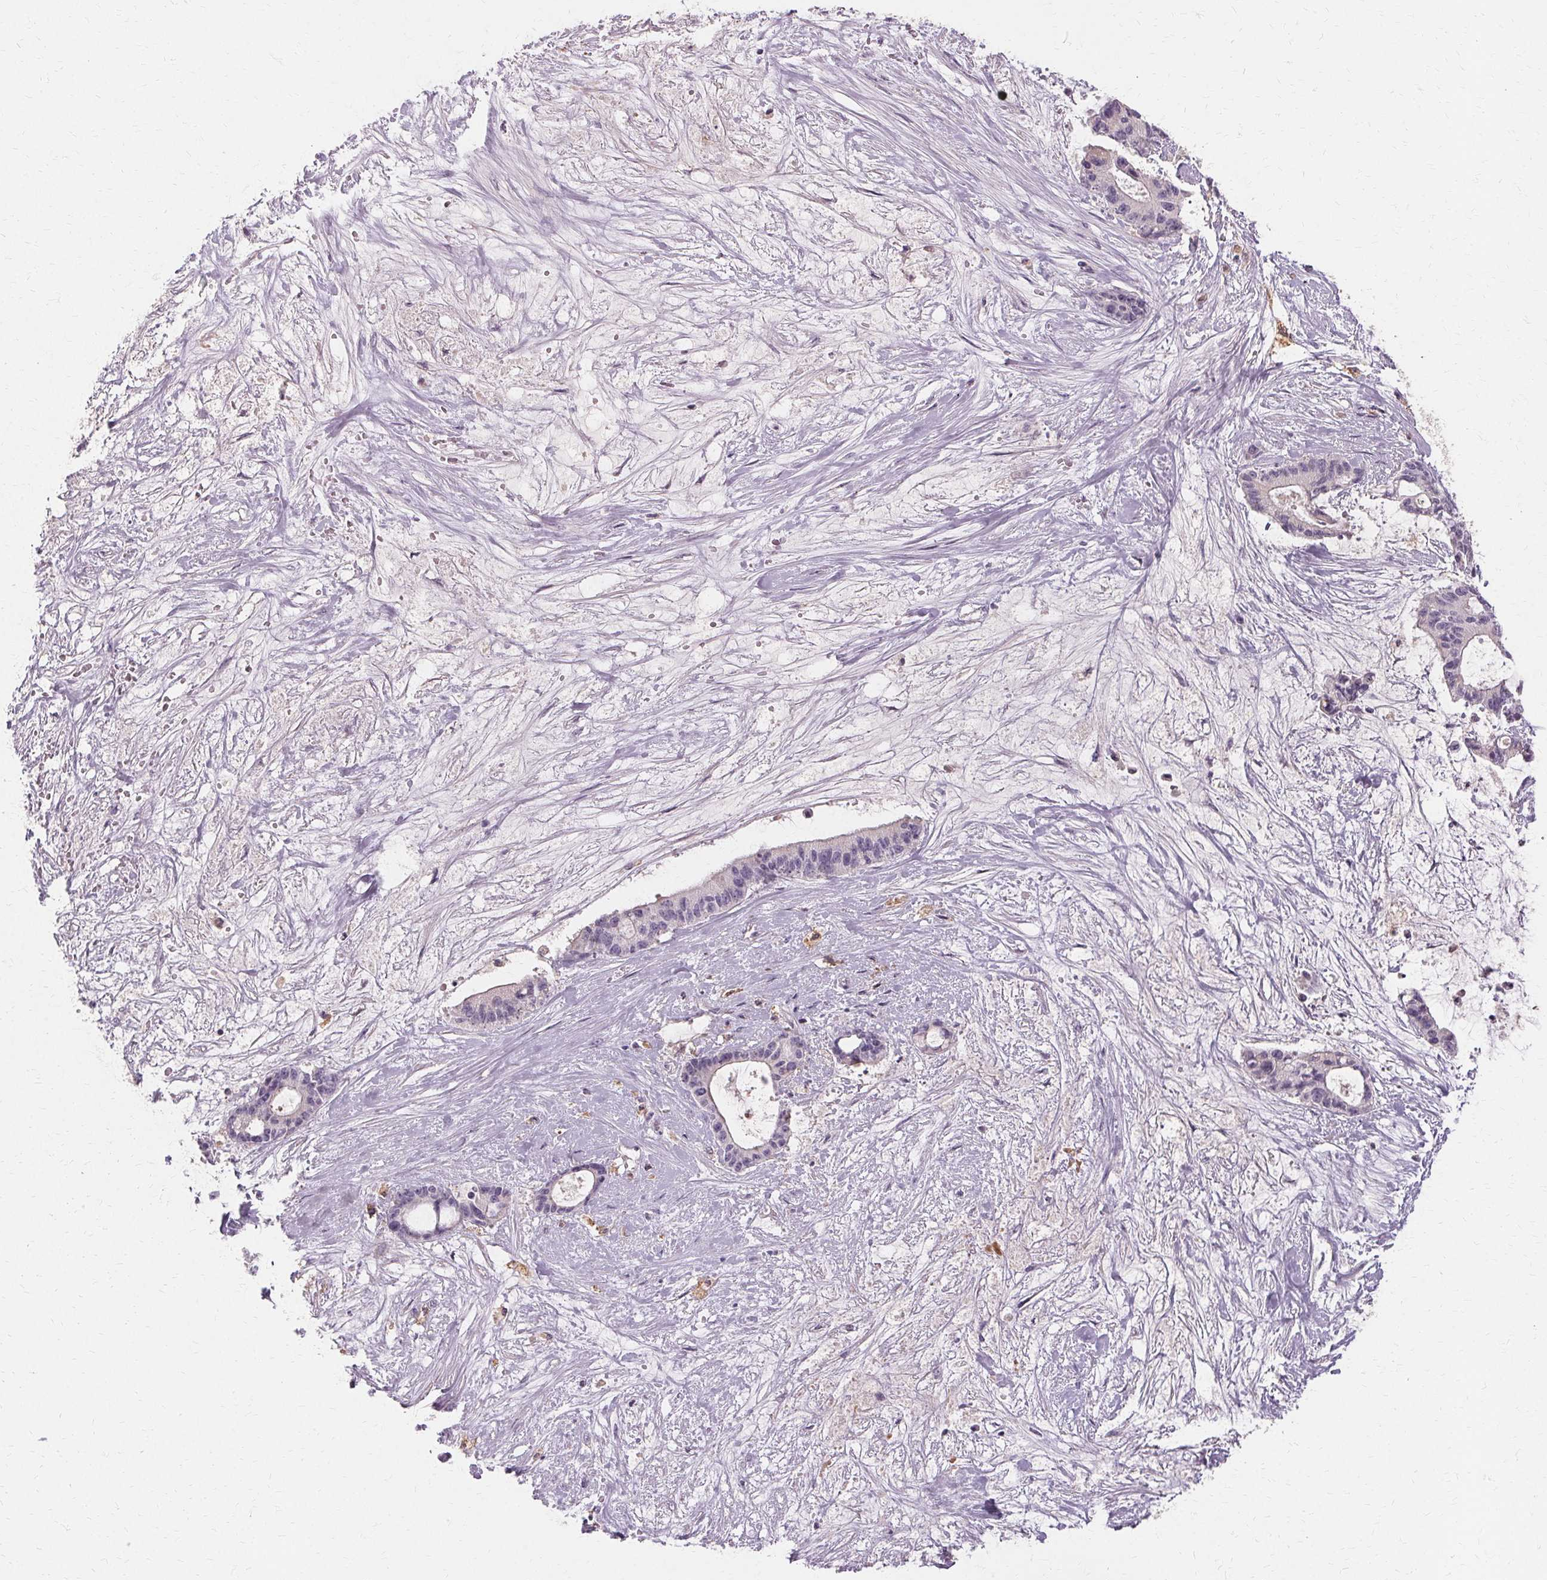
{"staining": {"intensity": "negative", "quantity": "none", "location": "none"}, "tissue": "liver cancer", "cell_type": "Tumor cells", "image_type": "cancer", "snomed": [{"axis": "morphology", "description": "Normal tissue, NOS"}, {"axis": "morphology", "description": "Cholangiocarcinoma"}, {"axis": "topography", "description": "Liver"}, {"axis": "topography", "description": "Peripheral nerve tissue"}], "caption": "High magnification brightfield microscopy of cholangiocarcinoma (liver) stained with DAB (brown) and counterstained with hematoxylin (blue): tumor cells show no significant expression.", "gene": "IFNGR1", "patient": {"sex": "female", "age": 73}}